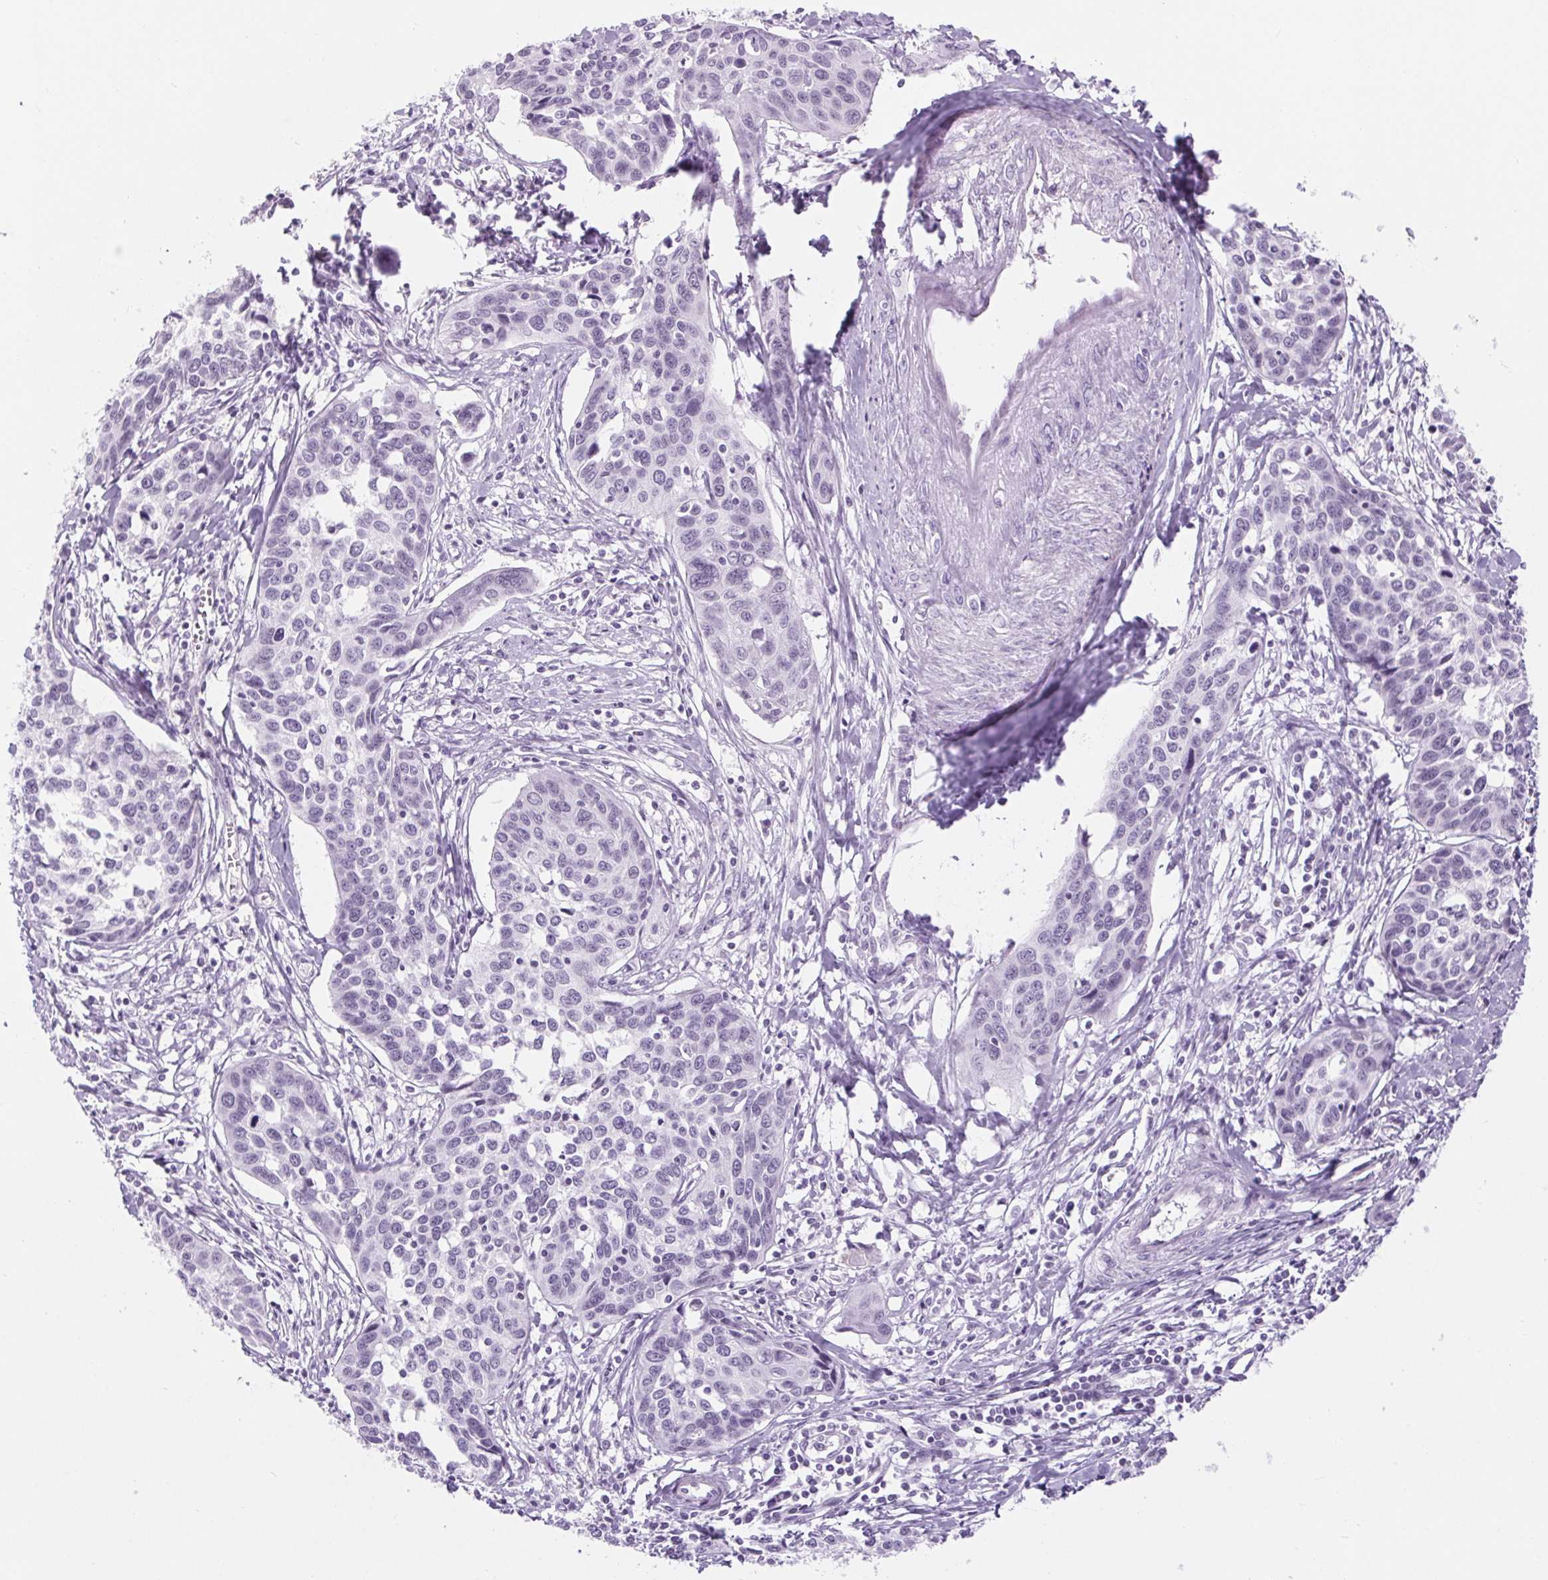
{"staining": {"intensity": "negative", "quantity": "none", "location": "none"}, "tissue": "cervical cancer", "cell_type": "Tumor cells", "image_type": "cancer", "snomed": [{"axis": "morphology", "description": "Squamous cell carcinoma, NOS"}, {"axis": "topography", "description": "Cervix"}], "caption": "The image displays no staining of tumor cells in cervical squamous cell carcinoma.", "gene": "BCAS1", "patient": {"sex": "female", "age": 31}}